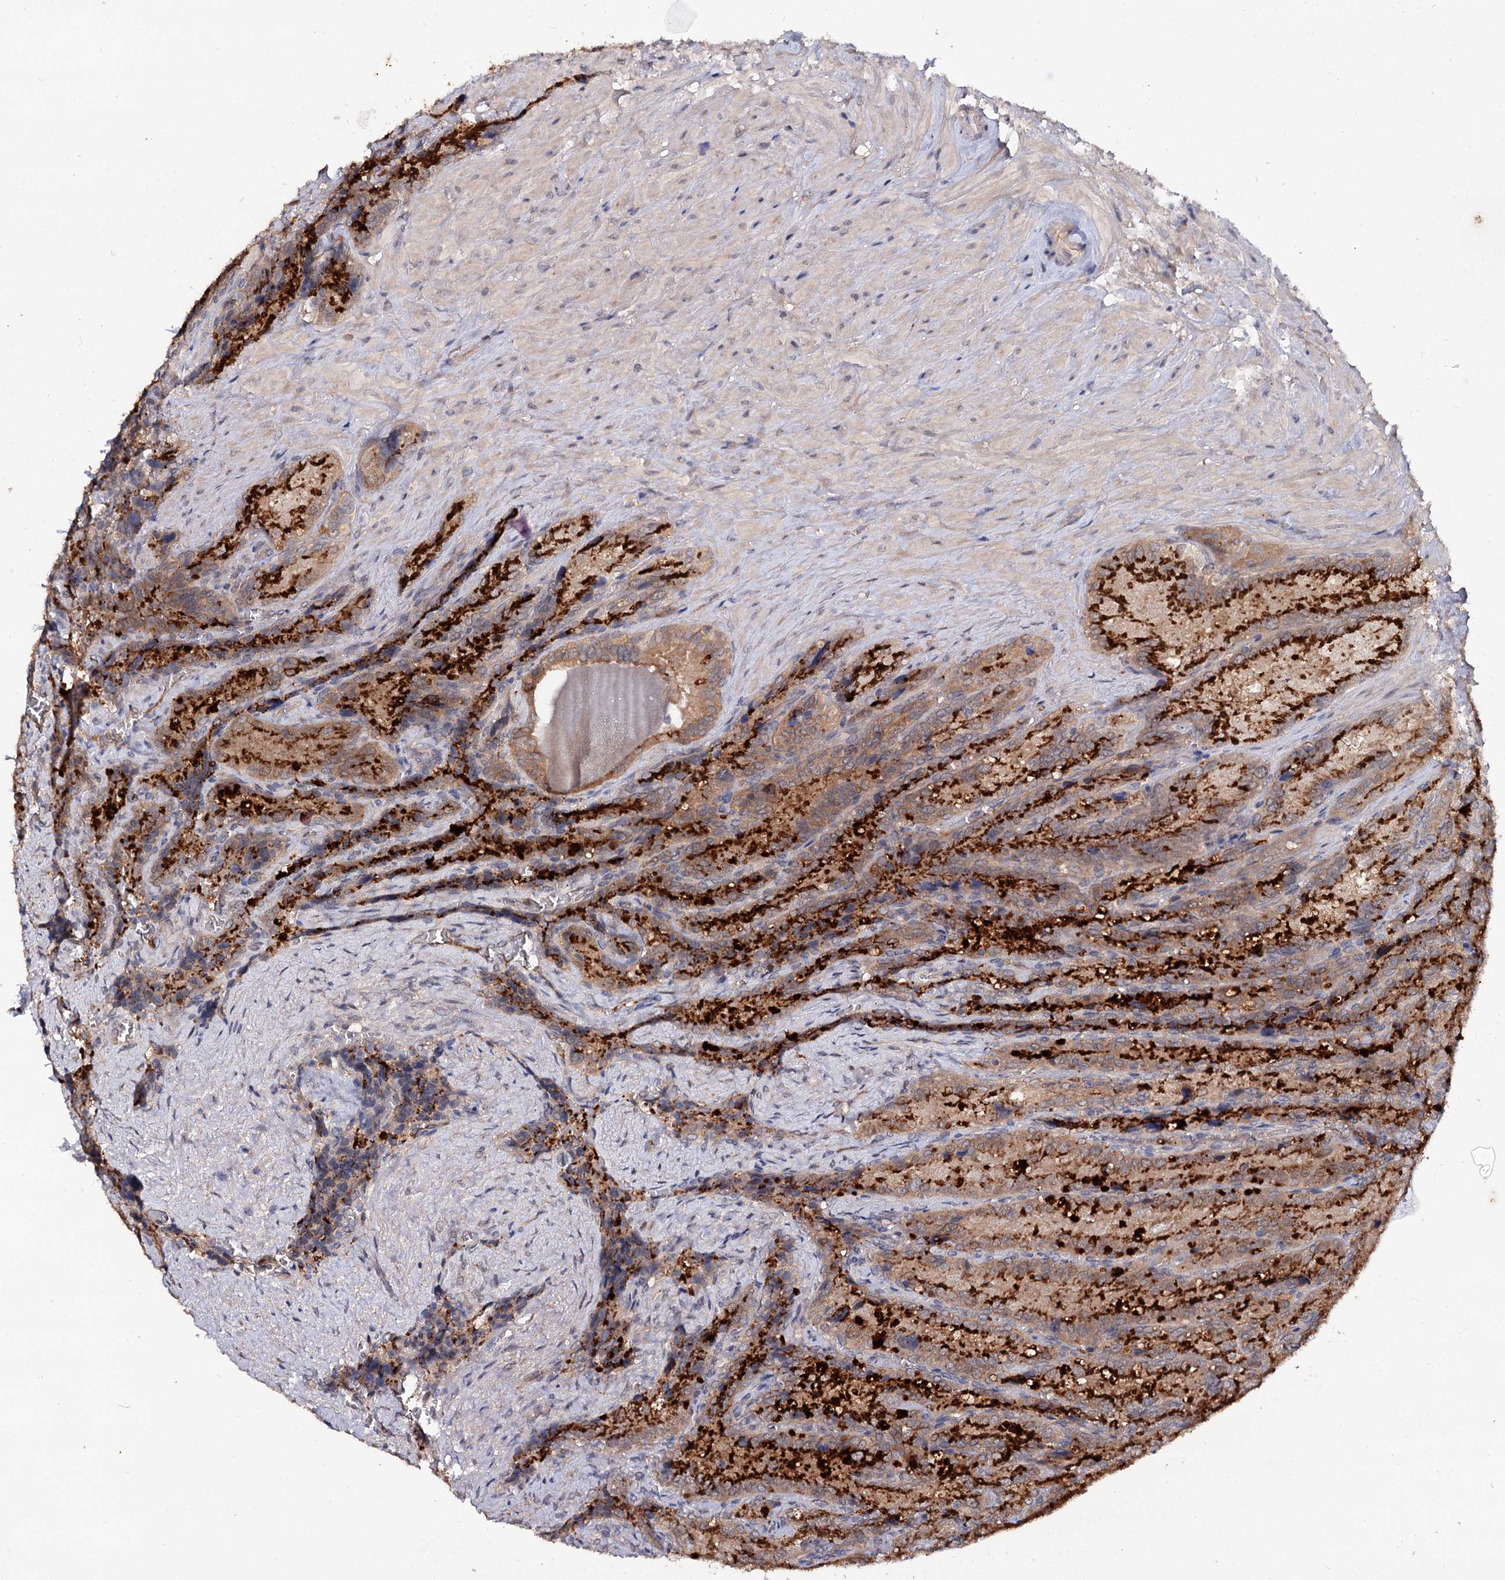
{"staining": {"intensity": "strong", "quantity": ">75%", "location": "cytoplasmic/membranous"}, "tissue": "seminal vesicle", "cell_type": "Glandular cells", "image_type": "normal", "snomed": [{"axis": "morphology", "description": "Normal tissue, NOS"}, {"axis": "topography", "description": "Seminal veicle"}], "caption": "Normal seminal vesicle exhibits strong cytoplasmic/membranous positivity in about >75% of glandular cells, visualized by immunohistochemistry.", "gene": "NUDCD2", "patient": {"sex": "male", "age": 62}}